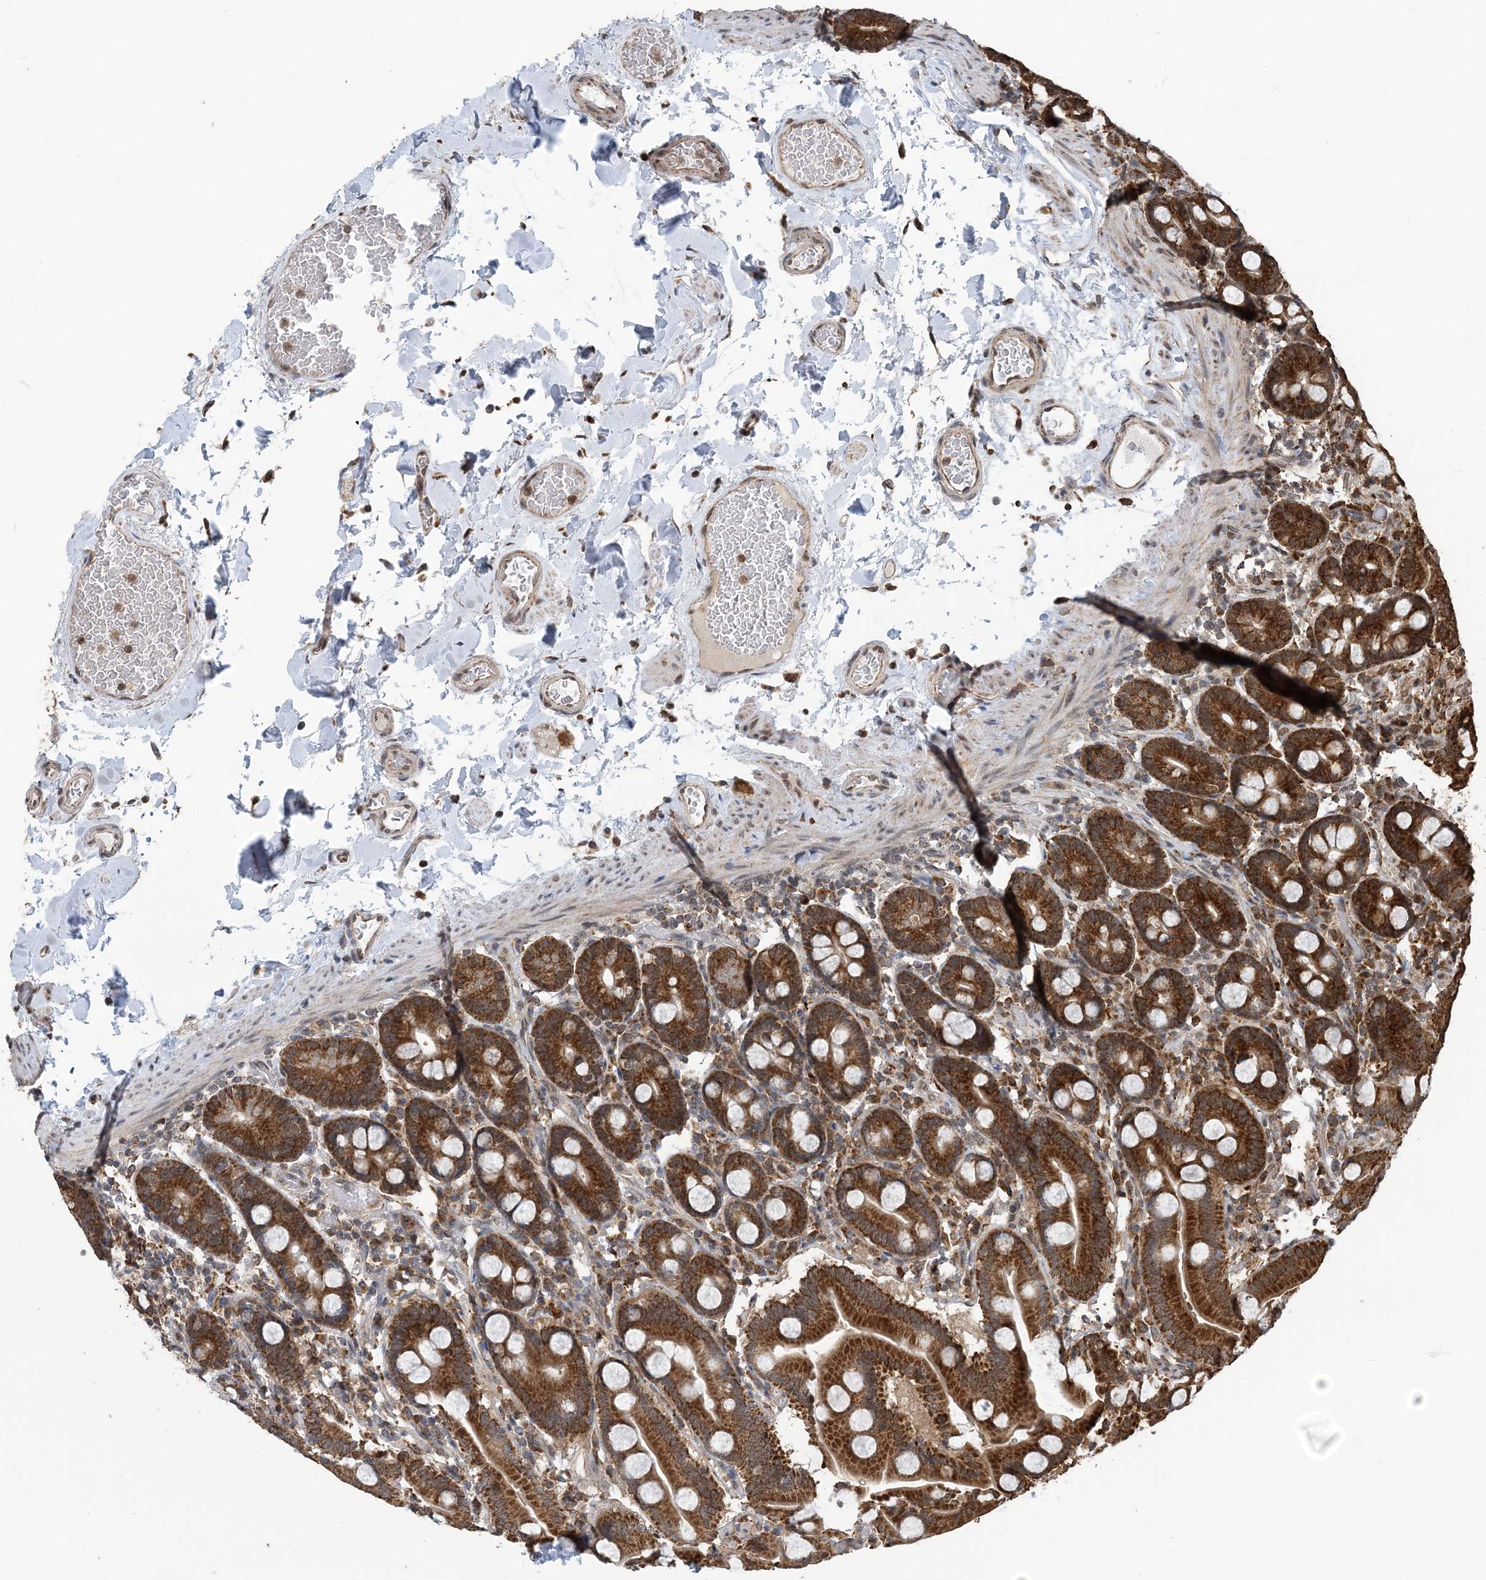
{"staining": {"intensity": "strong", "quantity": ">75%", "location": "cytoplasmic/membranous"}, "tissue": "duodenum", "cell_type": "Glandular cells", "image_type": "normal", "snomed": [{"axis": "morphology", "description": "Normal tissue, NOS"}, {"axis": "topography", "description": "Duodenum"}], "caption": "Immunohistochemistry (IHC) micrograph of unremarkable duodenum: human duodenum stained using immunohistochemistry (IHC) reveals high levels of strong protein expression localized specifically in the cytoplasmic/membranous of glandular cells, appearing as a cytoplasmic/membranous brown color.", "gene": "PCBP1", "patient": {"sex": "male", "age": 55}}